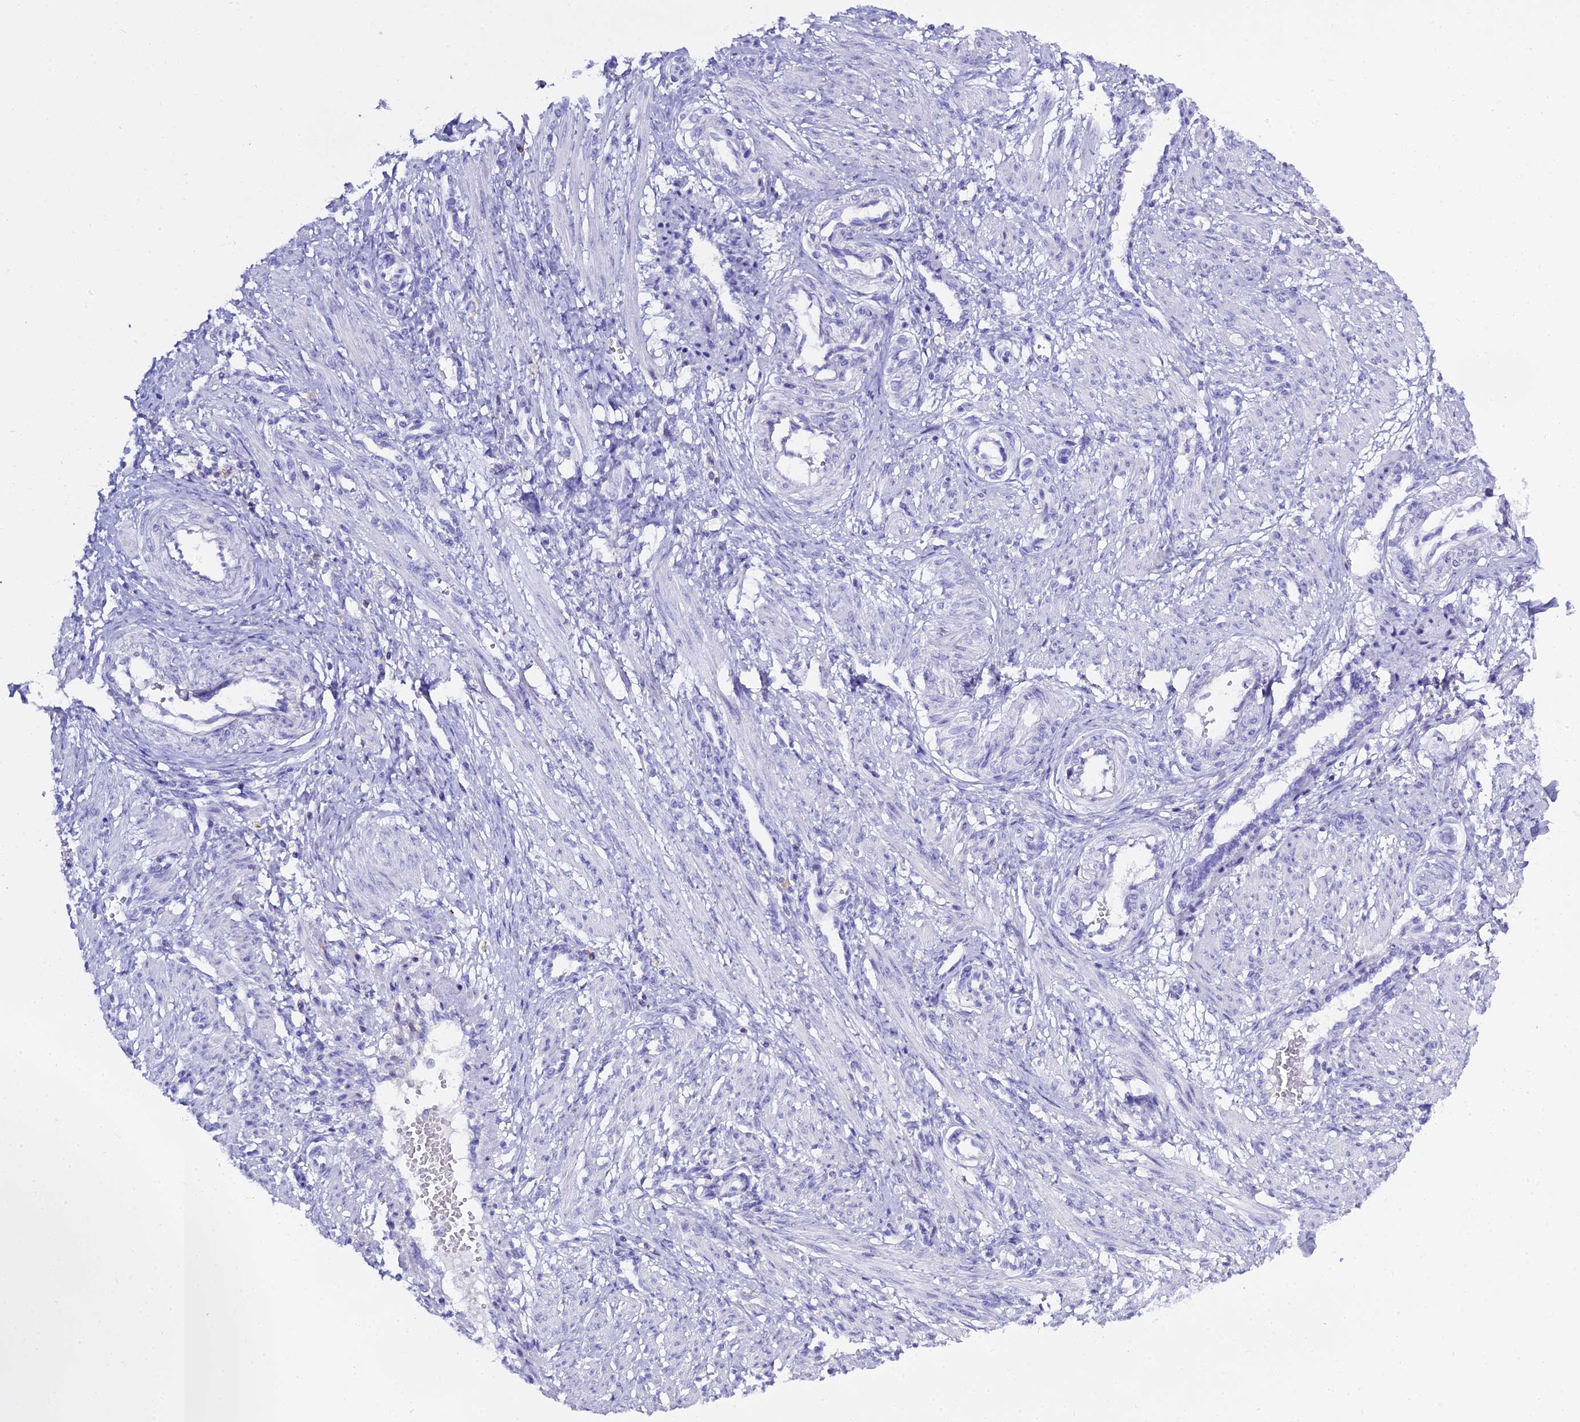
{"staining": {"intensity": "negative", "quantity": "none", "location": "none"}, "tissue": "smooth muscle", "cell_type": "Smooth muscle cells", "image_type": "normal", "snomed": [{"axis": "morphology", "description": "Normal tissue, NOS"}, {"axis": "topography", "description": "Endometrium"}], "caption": "The micrograph displays no significant positivity in smooth muscle cells of smooth muscle.", "gene": "CD5", "patient": {"sex": "female", "age": 33}}